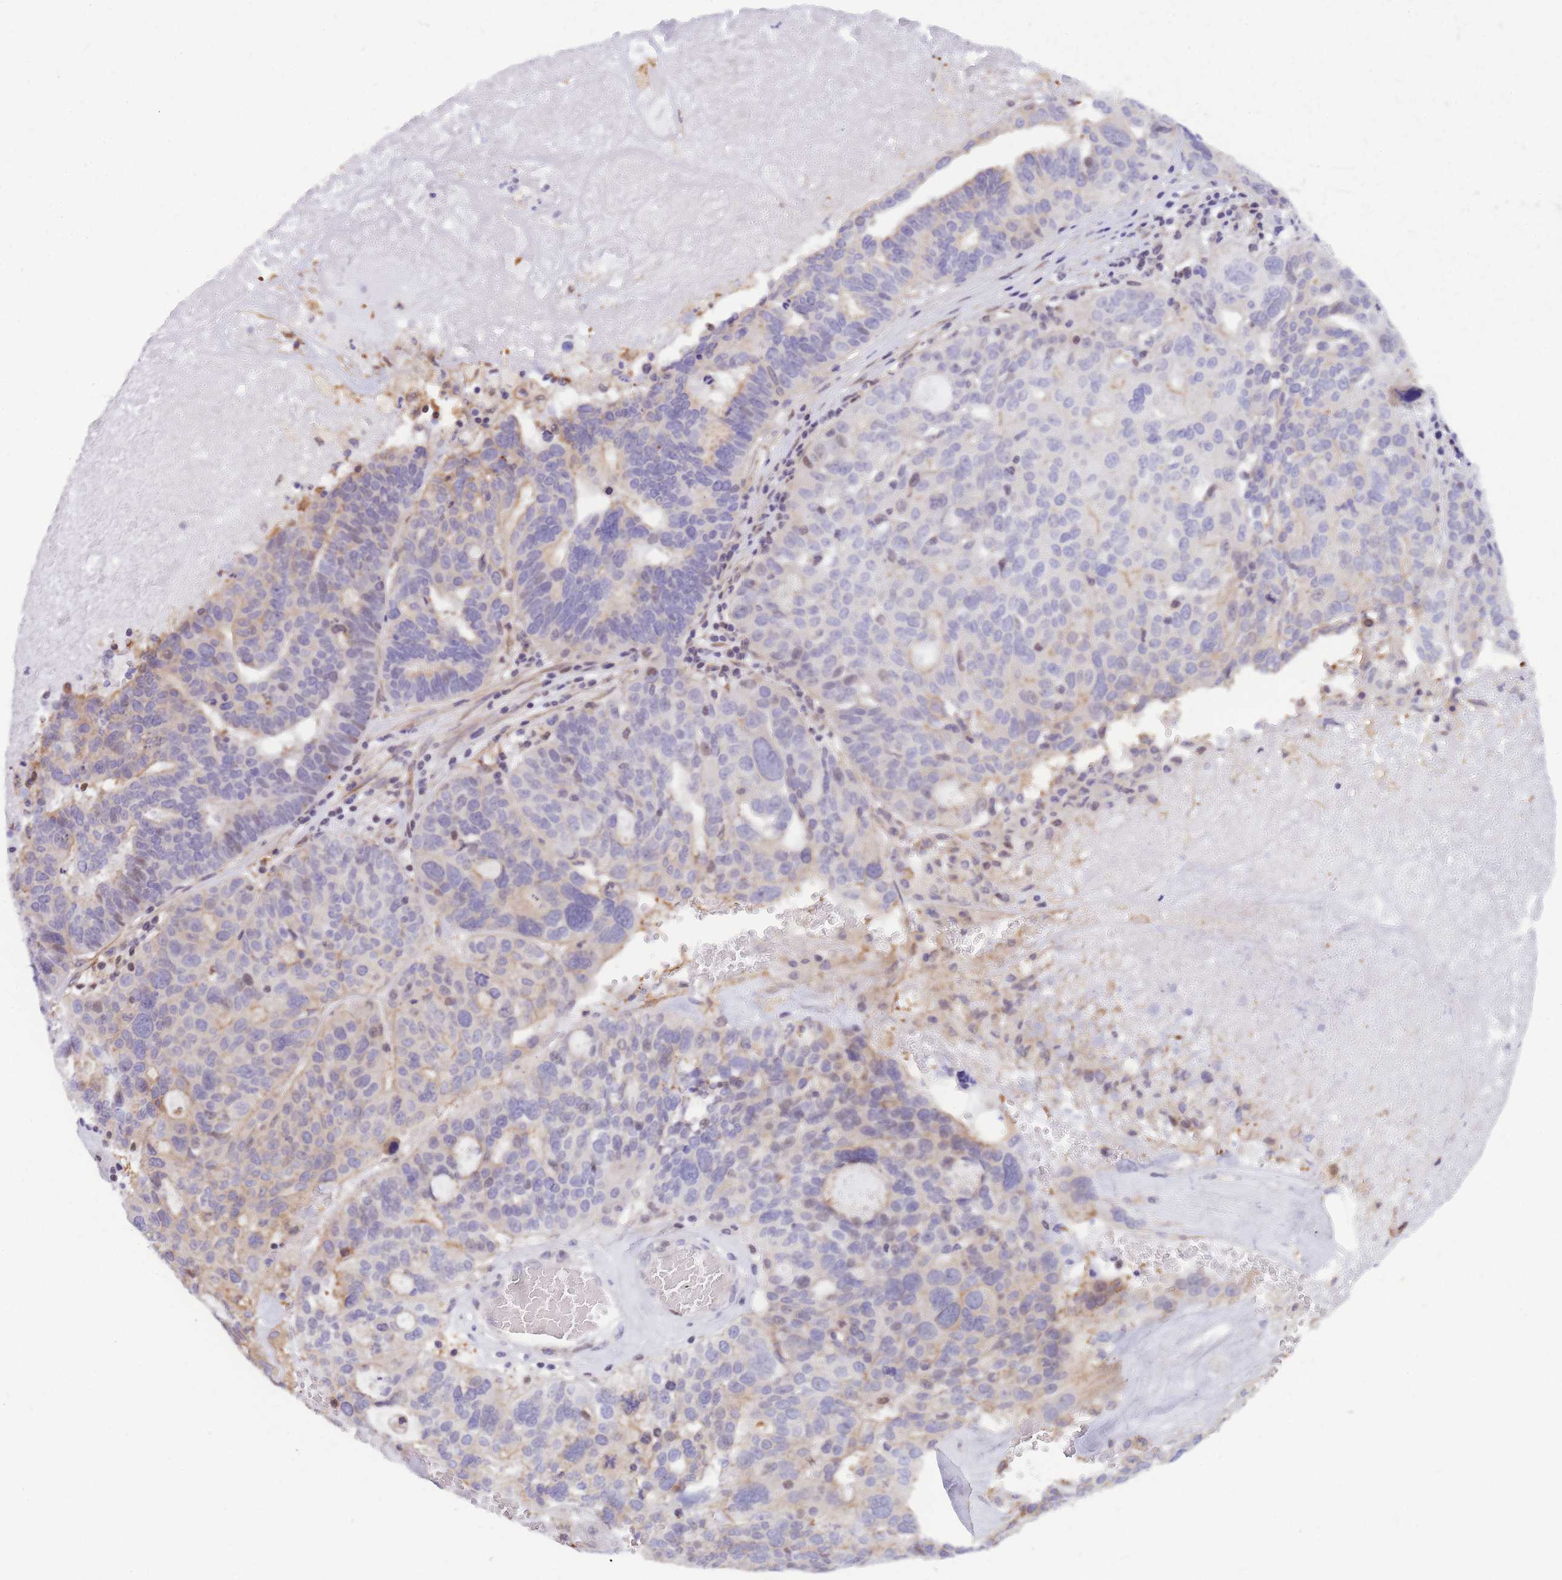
{"staining": {"intensity": "weak", "quantity": "<25%", "location": "nuclear"}, "tissue": "ovarian cancer", "cell_type": "Tumor cells", "image_type": "cancer", "snomed": [{"axis": "morphology", "description": "Cystadenocarcinoma, serous, NOS"}, {"axis": "topography", "description": "Ovary"}], "caption": "A high-resolution photomicrograph shows immunohistochemistry (IHC) staining of serous cystadenocarcinoma (ovarian), which shows no significant positivity in tumor cells.", "gene": "CRACD", "patient": {"sex": "female", "age": 59}}